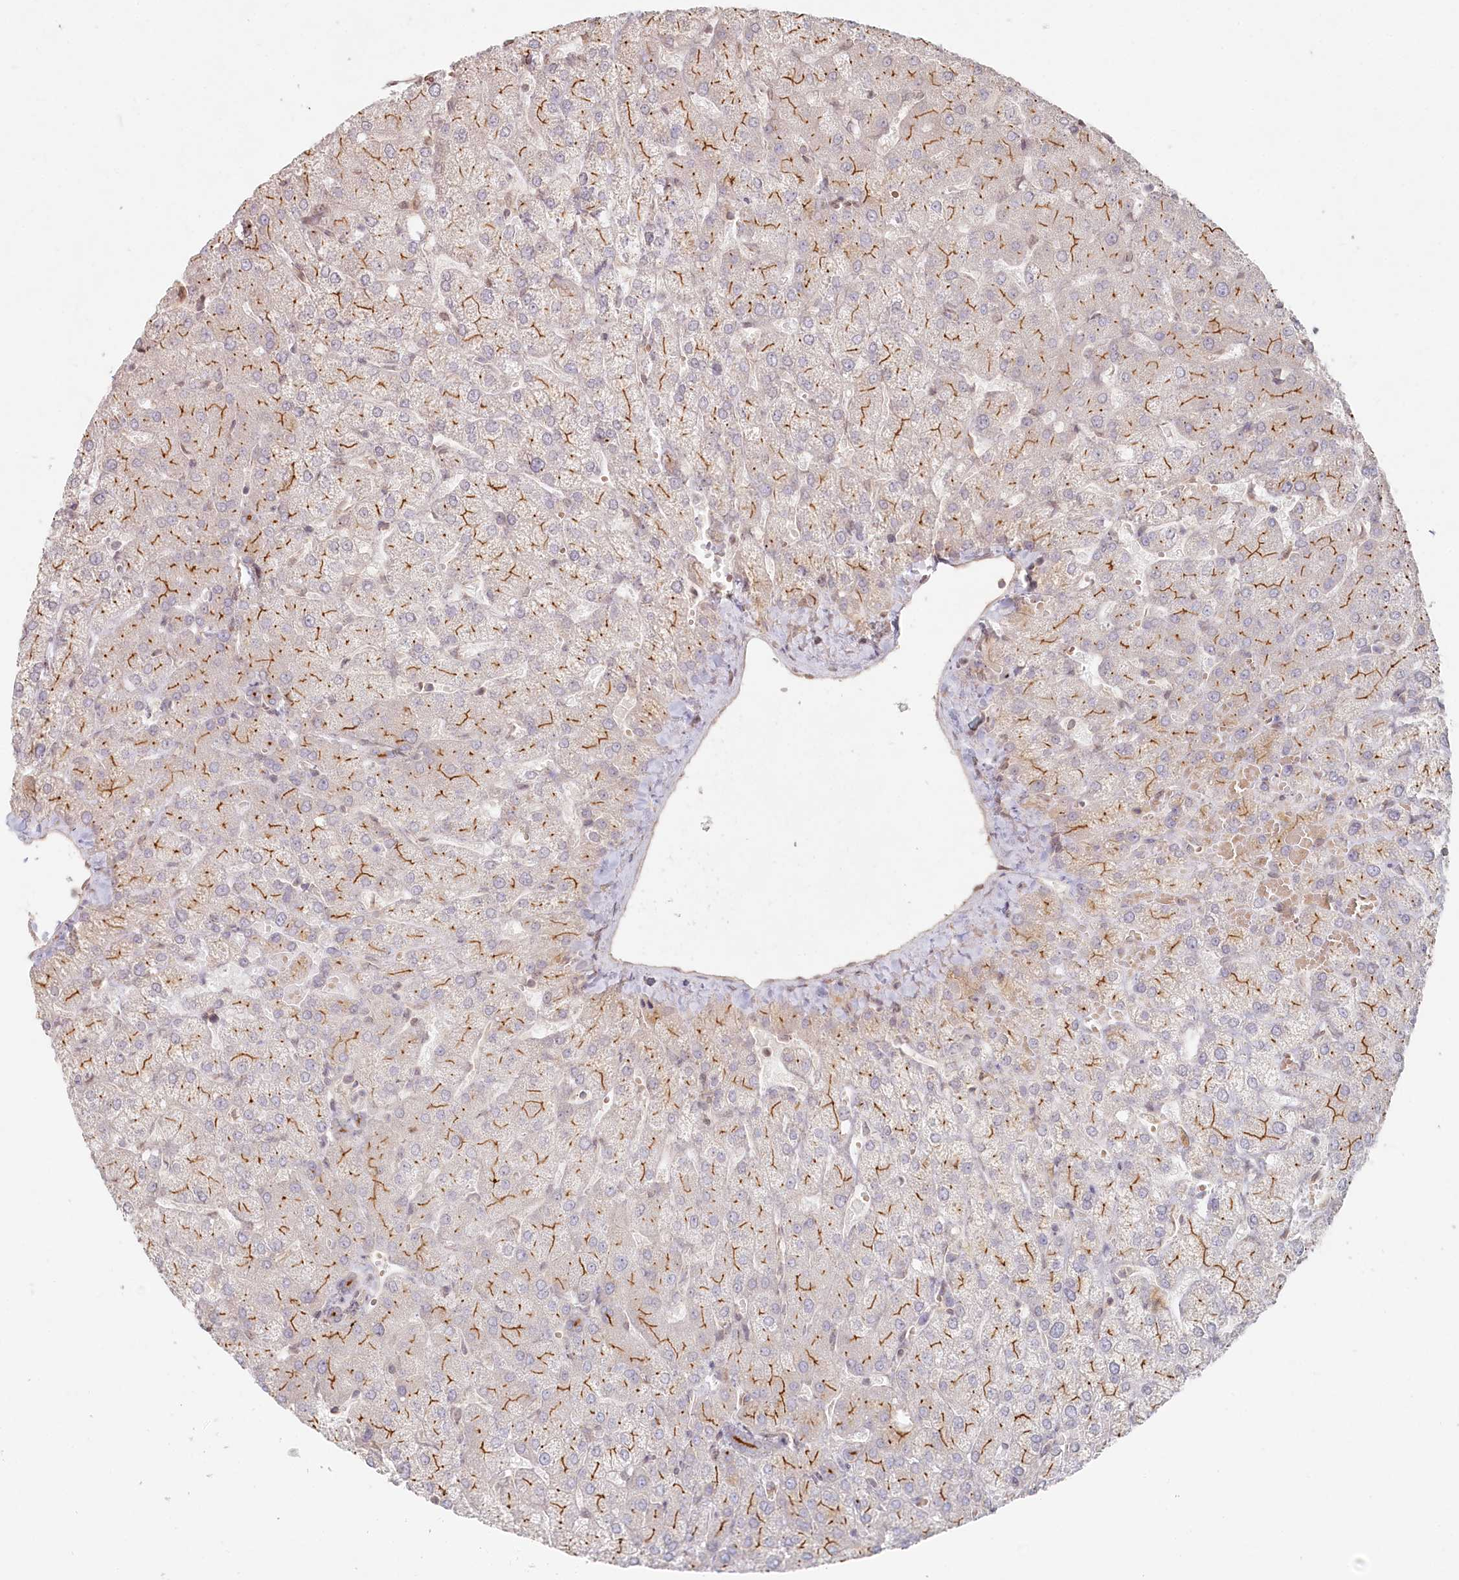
{"staining": {"intensity": "negative", "quantity": "none", "location": "none"}, "tissue": "liver", "cell_type": "Cholangiocytes", "image_type": "normal", "snomed": [{"axis": "morphology", "description": "Normal tissue, NOS"}, {"axis": "topography", "description": "Liver"}], "caption": "Immunohistochemistry micrograph of normal liver: human liver stained with DAB (3,3'-diaminobenzidine) exhibits no significant protein positivity in cholangiocytes.", "gene": "TCHP", "patient": {"sex": "female", "age": 54}}